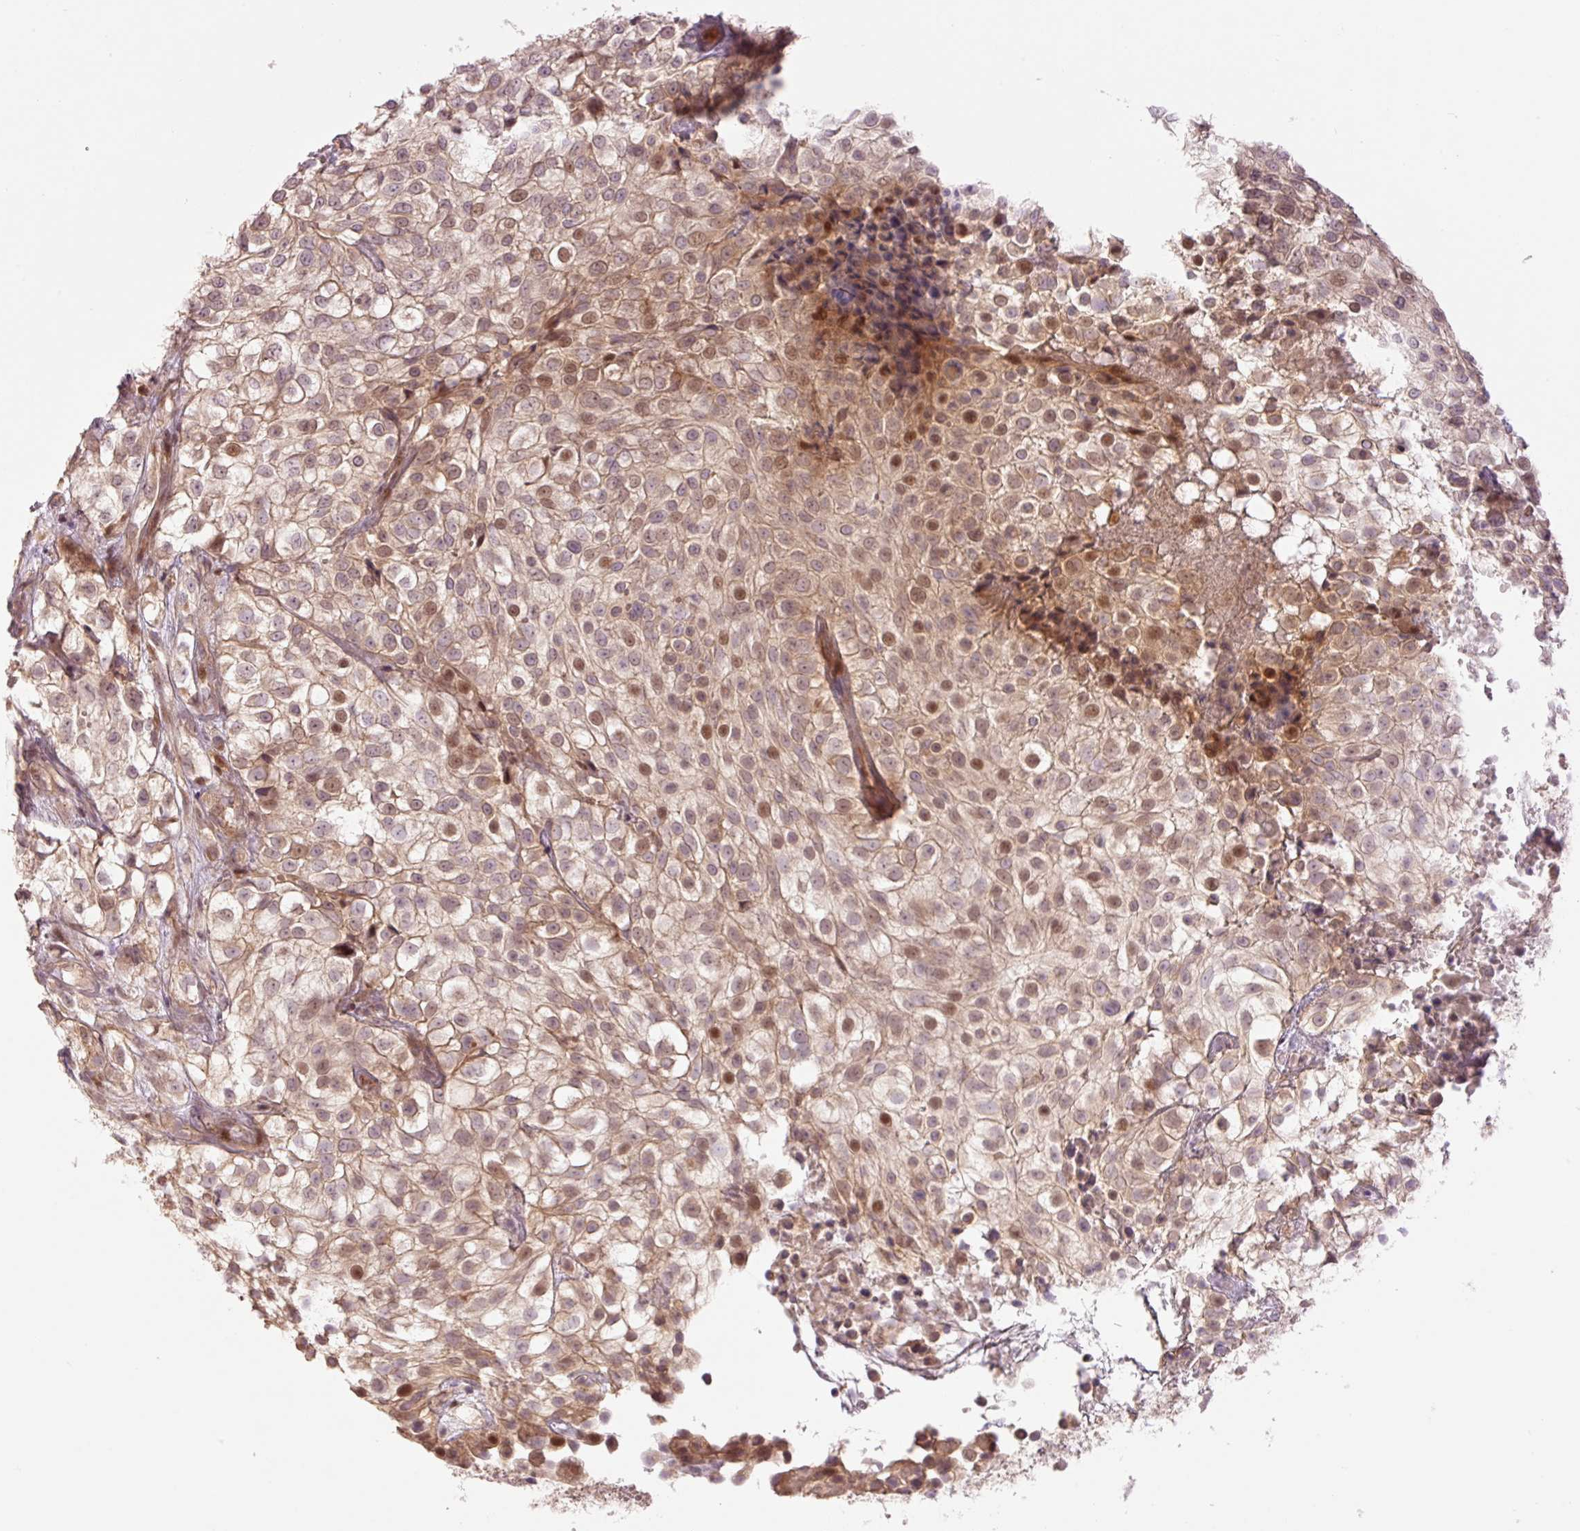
{"staining": {"intensity": "moderate", "quantity": "25%-75%", "location": "nuclear"}, "tissue": "urothelial cancer", "cell_type": "Tumor cells", "image_type": "cancer", "snomed": [{"axis": "morphology", "description": "Urothelial carcinoma, High grade"}, {"axis": "topography", "description": "Urinary bladder"}], "caption": "Immunohistochemistry staining of urothelial cancer, which displays medium levels of moderate nuclear staining in approximately 25%-75% of tumor cells indicating moderate nuclear protein positivity. The staining was performed using DAB (3,3'-diaminobenzidine) (brown) for protein detection and nuclei were counterstained in hematoxylin (blue).", "gene": "SLC29A3", "patient": {"sex": "male", "age": 56}}